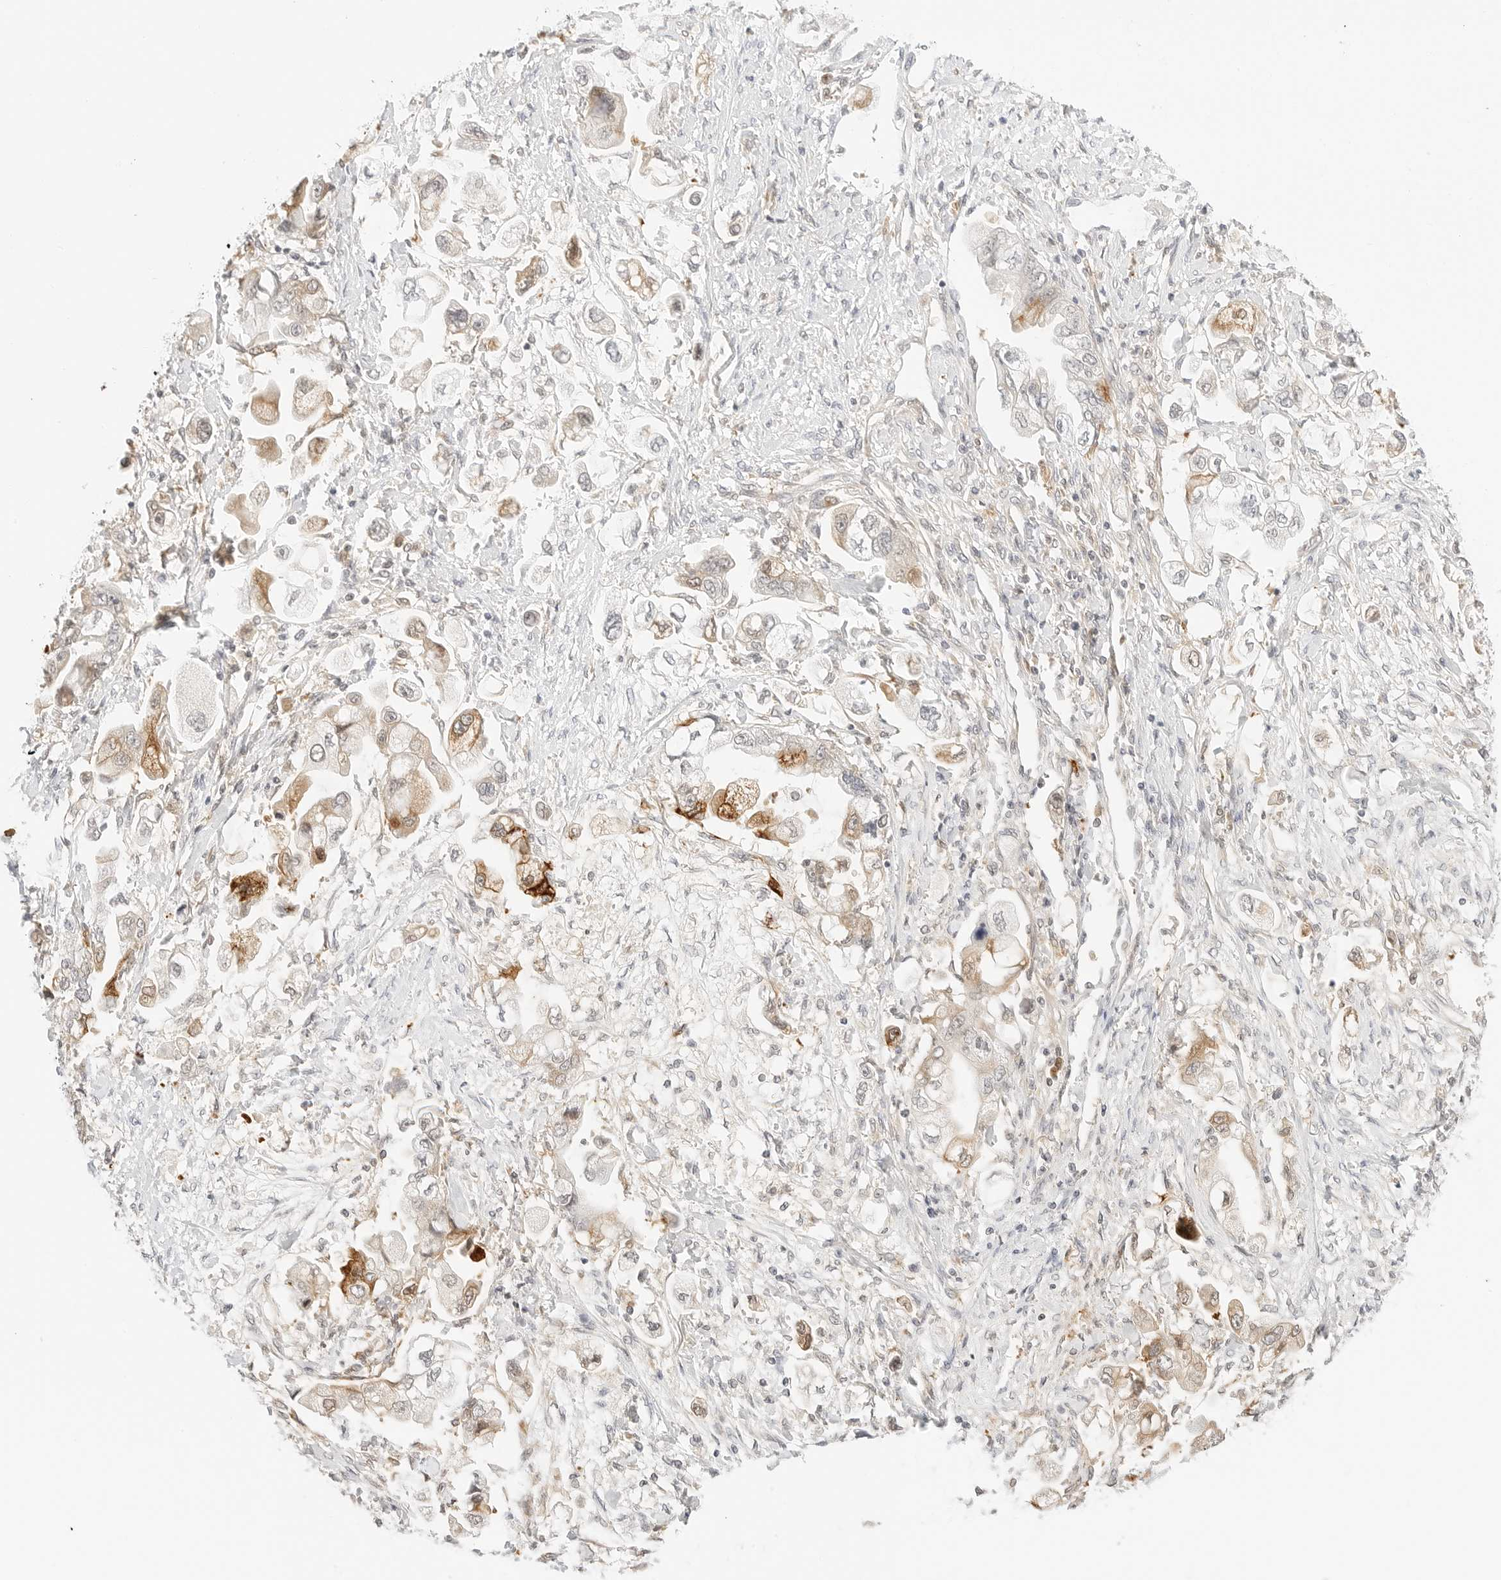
{"staining": {"intensity": "moderate", "quantity": "25%-75%", "location": "cytoplasmic/membranous"}, "tissue": "stomach cancer", "cell_type": "Tumor cells", "image_type": "cancer", "snomed": [{"axis": "morphology", "description": "Adenocarcinoma, NOS"}, {"axis": "topography", "description": "Stomach"}], "caption": "Stomach adenocarcinoma stained with immunohistochemistry (IHC) displays moderate cytoplasmic/membranous expression in approximately 25%-75% of tumor cells. (DAB IHC, brown staining for protein, blue staining for nuclei).", "gene": "TEKT2", "patient": {"sex": "male", "age": 62}}